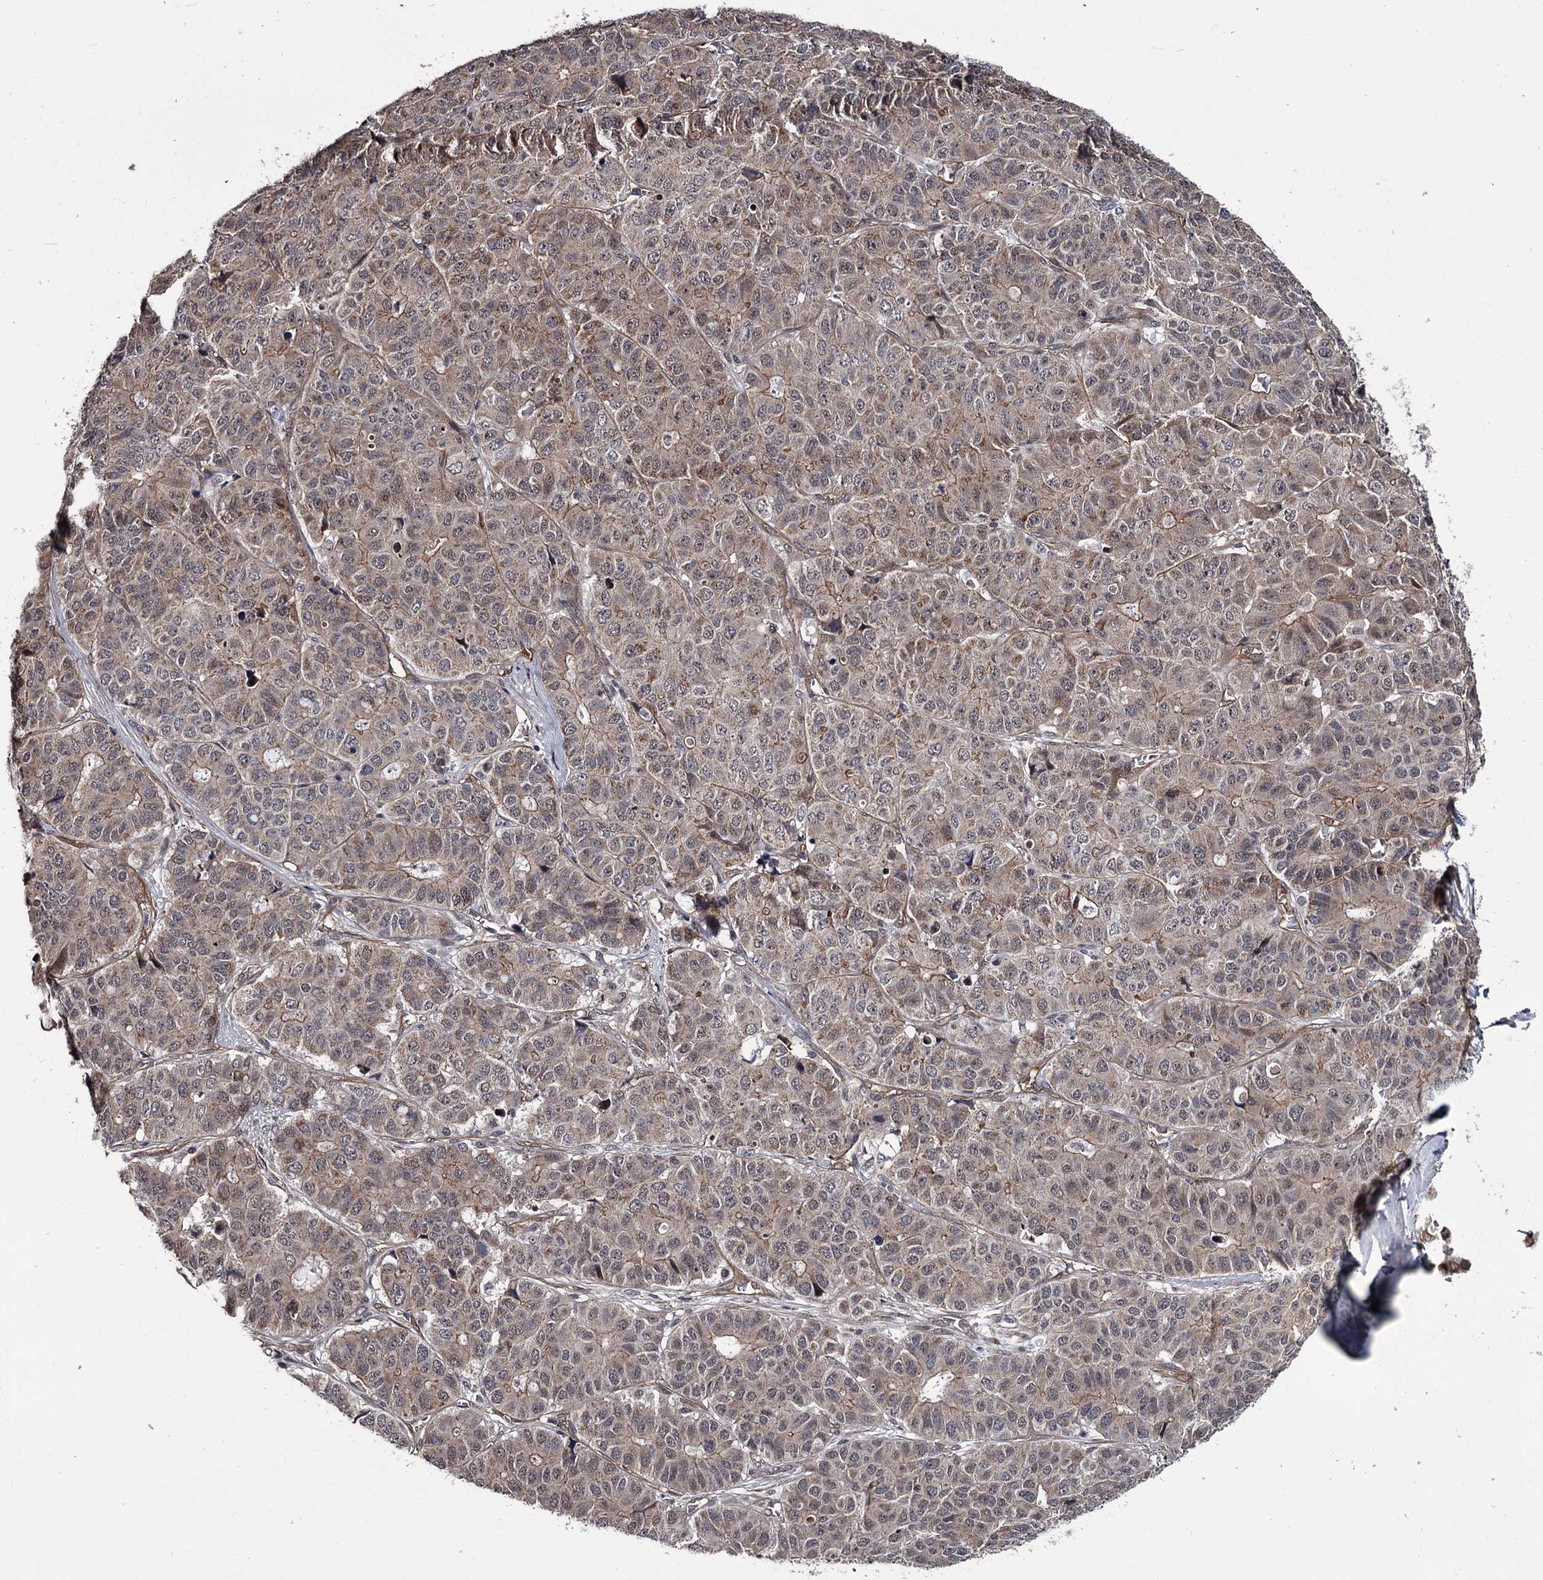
{"staining": {"intensity": "weak", "quantity": "25%-75%", "location": "cytoplasmic/membranous,nuclear"}, "tissue": "pancreatic cancer", "cell_type": "Tumor cells", "image_type": "cancer", "snomed": [{"axis": "morphology", "description": "Adenocarcinoma, NOS"}, {"axis": "topography", "description": "Pancreas"}], "caption": "High-power microscopy captured an immunohistochemistry (IHC) image of pancreatic cancer, revealing weak cytoplasmic/membranous and nuclear positivity in about 25%-75% of tumor cells.", "gene": "CDC42EP2", "patient": {"sex": "male", "age": 50}}